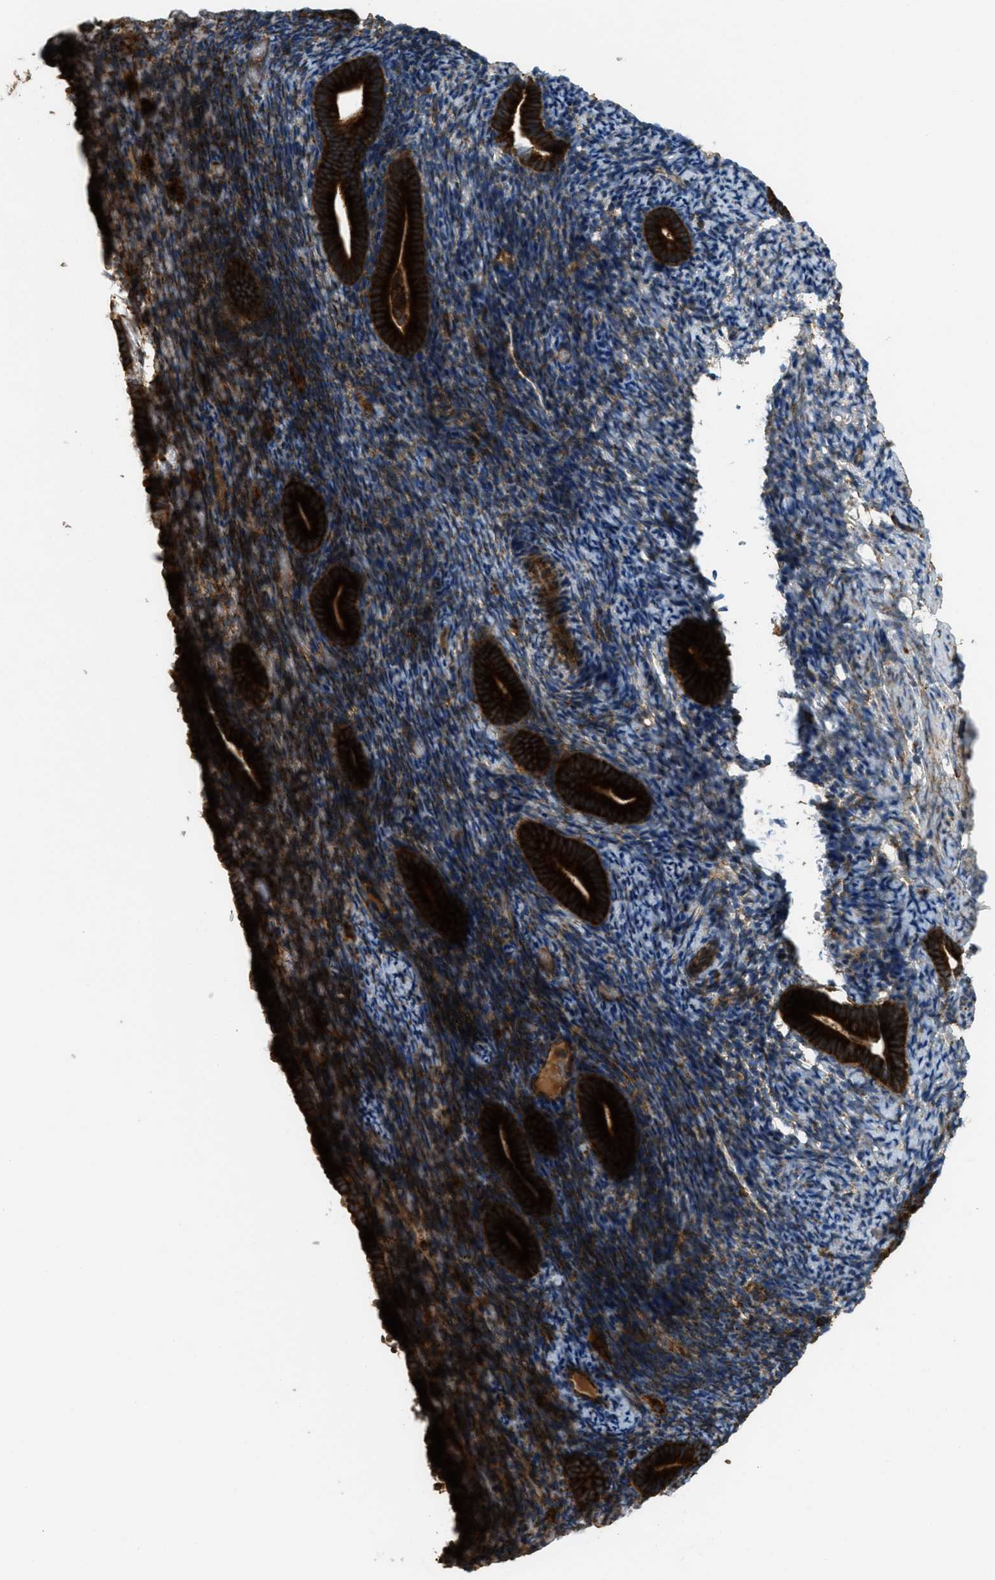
{"staining": {"intensity": "moderate", "quantity": "25%-75%", "location": "cytoplasmic/membranous"}, "tissue": "endometrium", "cell_type": "Cells in endometrial stroma", "image_type": "normal", "snomed": [{"axis": "morphology", "description": "Normal tissue, NOS"}, {"axis": "topography", "description": "Endometrium"}], "caption": "Moderate cytoplasmic/membranous staining for a protein is identified in approximately 25%-75% of cells in endometrial stroma of benign endometrium using IHC.", "gene": "PCDH18", "patient": {"sex": "female", "age": 51}}